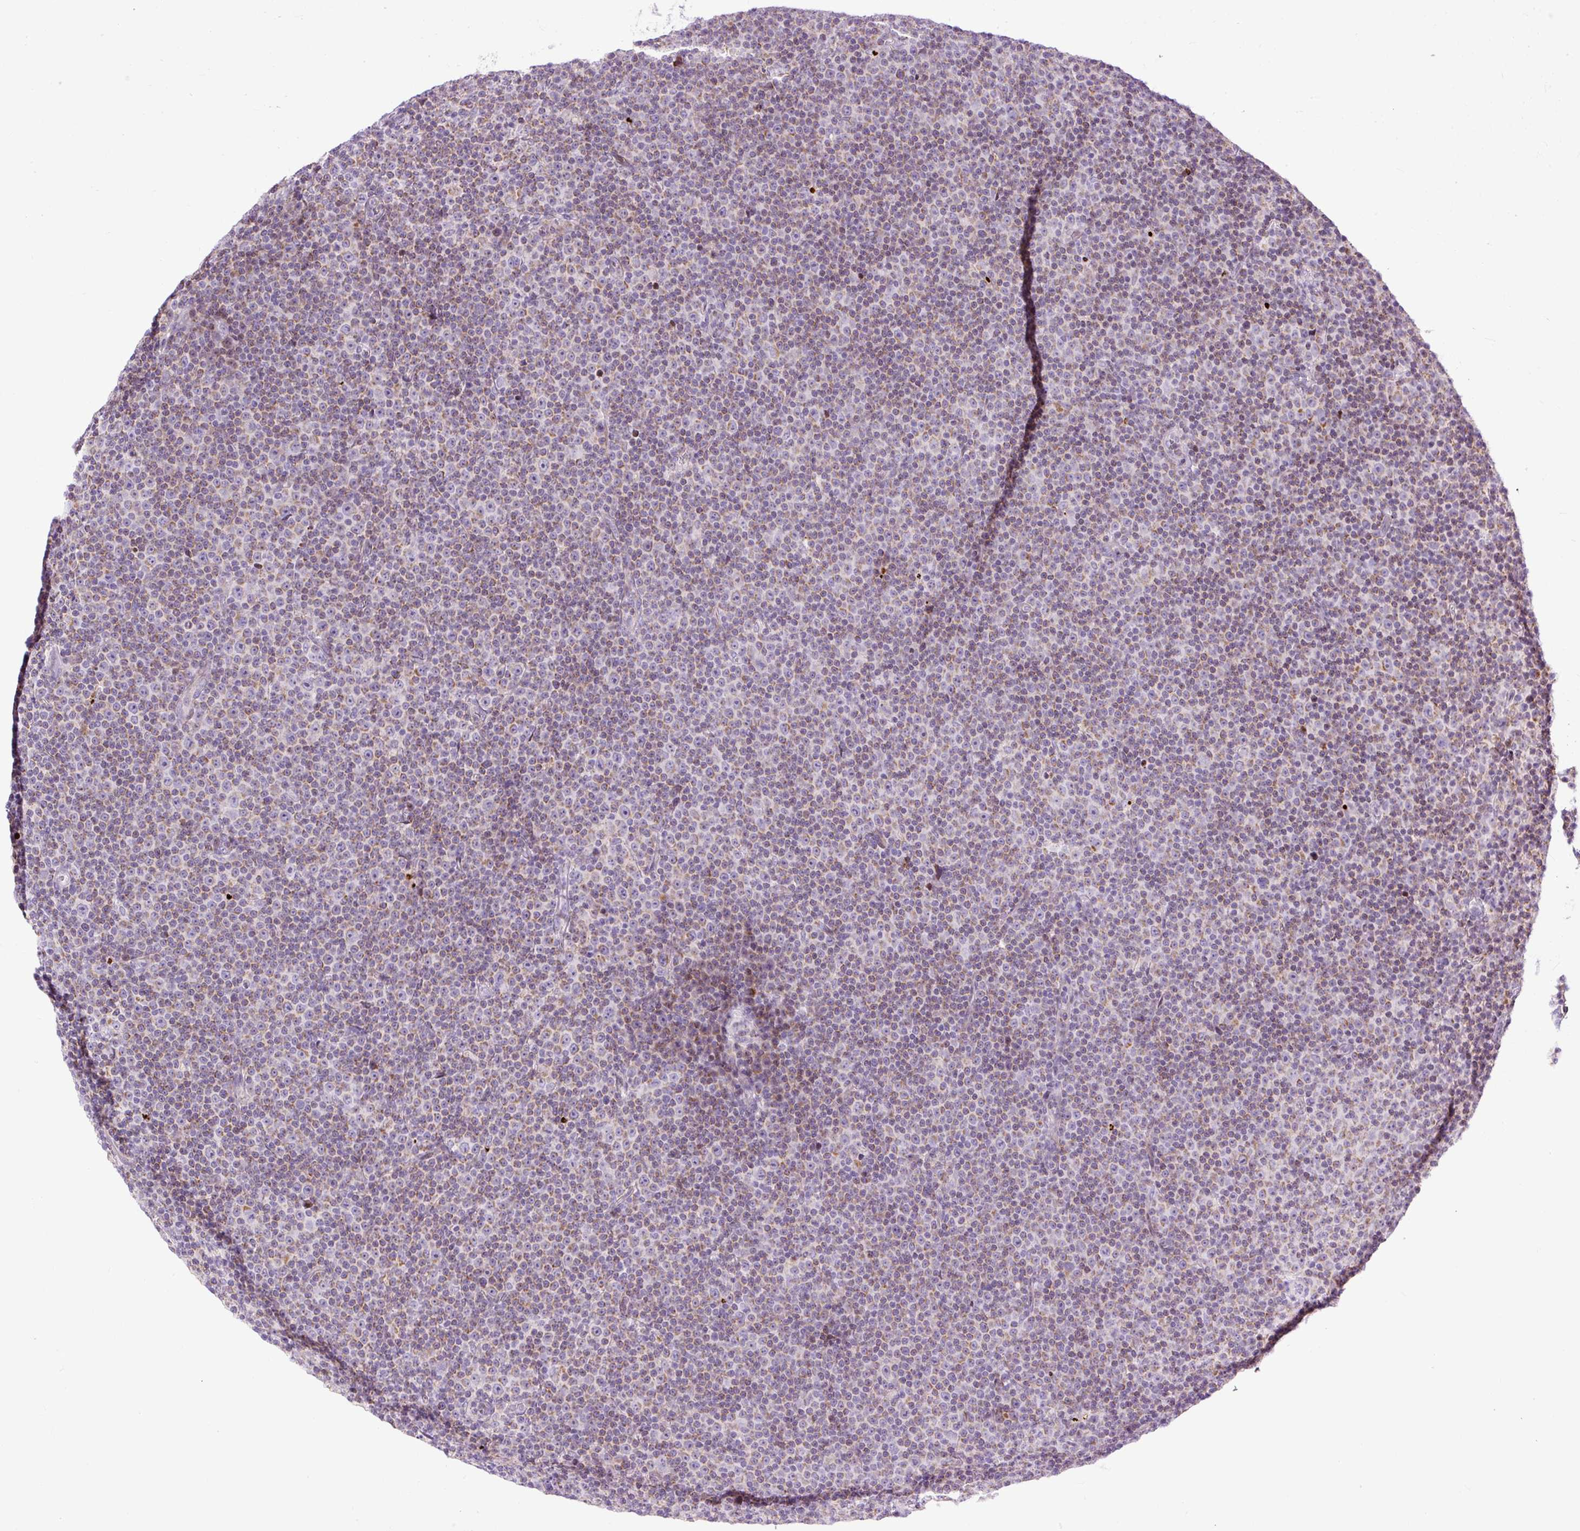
{"staining": {"intensity": "weak", "quantity": "25%-75%", "location": "cytoplasmic/membranous"}, "tissue": "lymphoma", "cell_type": "Tumor cells", "image_type": "cancer", "snomed": [{"axis": "morphology", "description": "Malignant lymphoma, non-Hodgkin's type, Low grade"}, {"axis": "topography", "description": "Lymph node"}], "caption": "About 25%-75% of tumor cells in low-grade malignant lymphoma, non-Hodgkin's type reveal weak cytoplasmic/membranous protein staining as visualized by brown immunohistochemical staining.", "gene": "FMC1", "patient": {"sex": "female", "age": 67}}